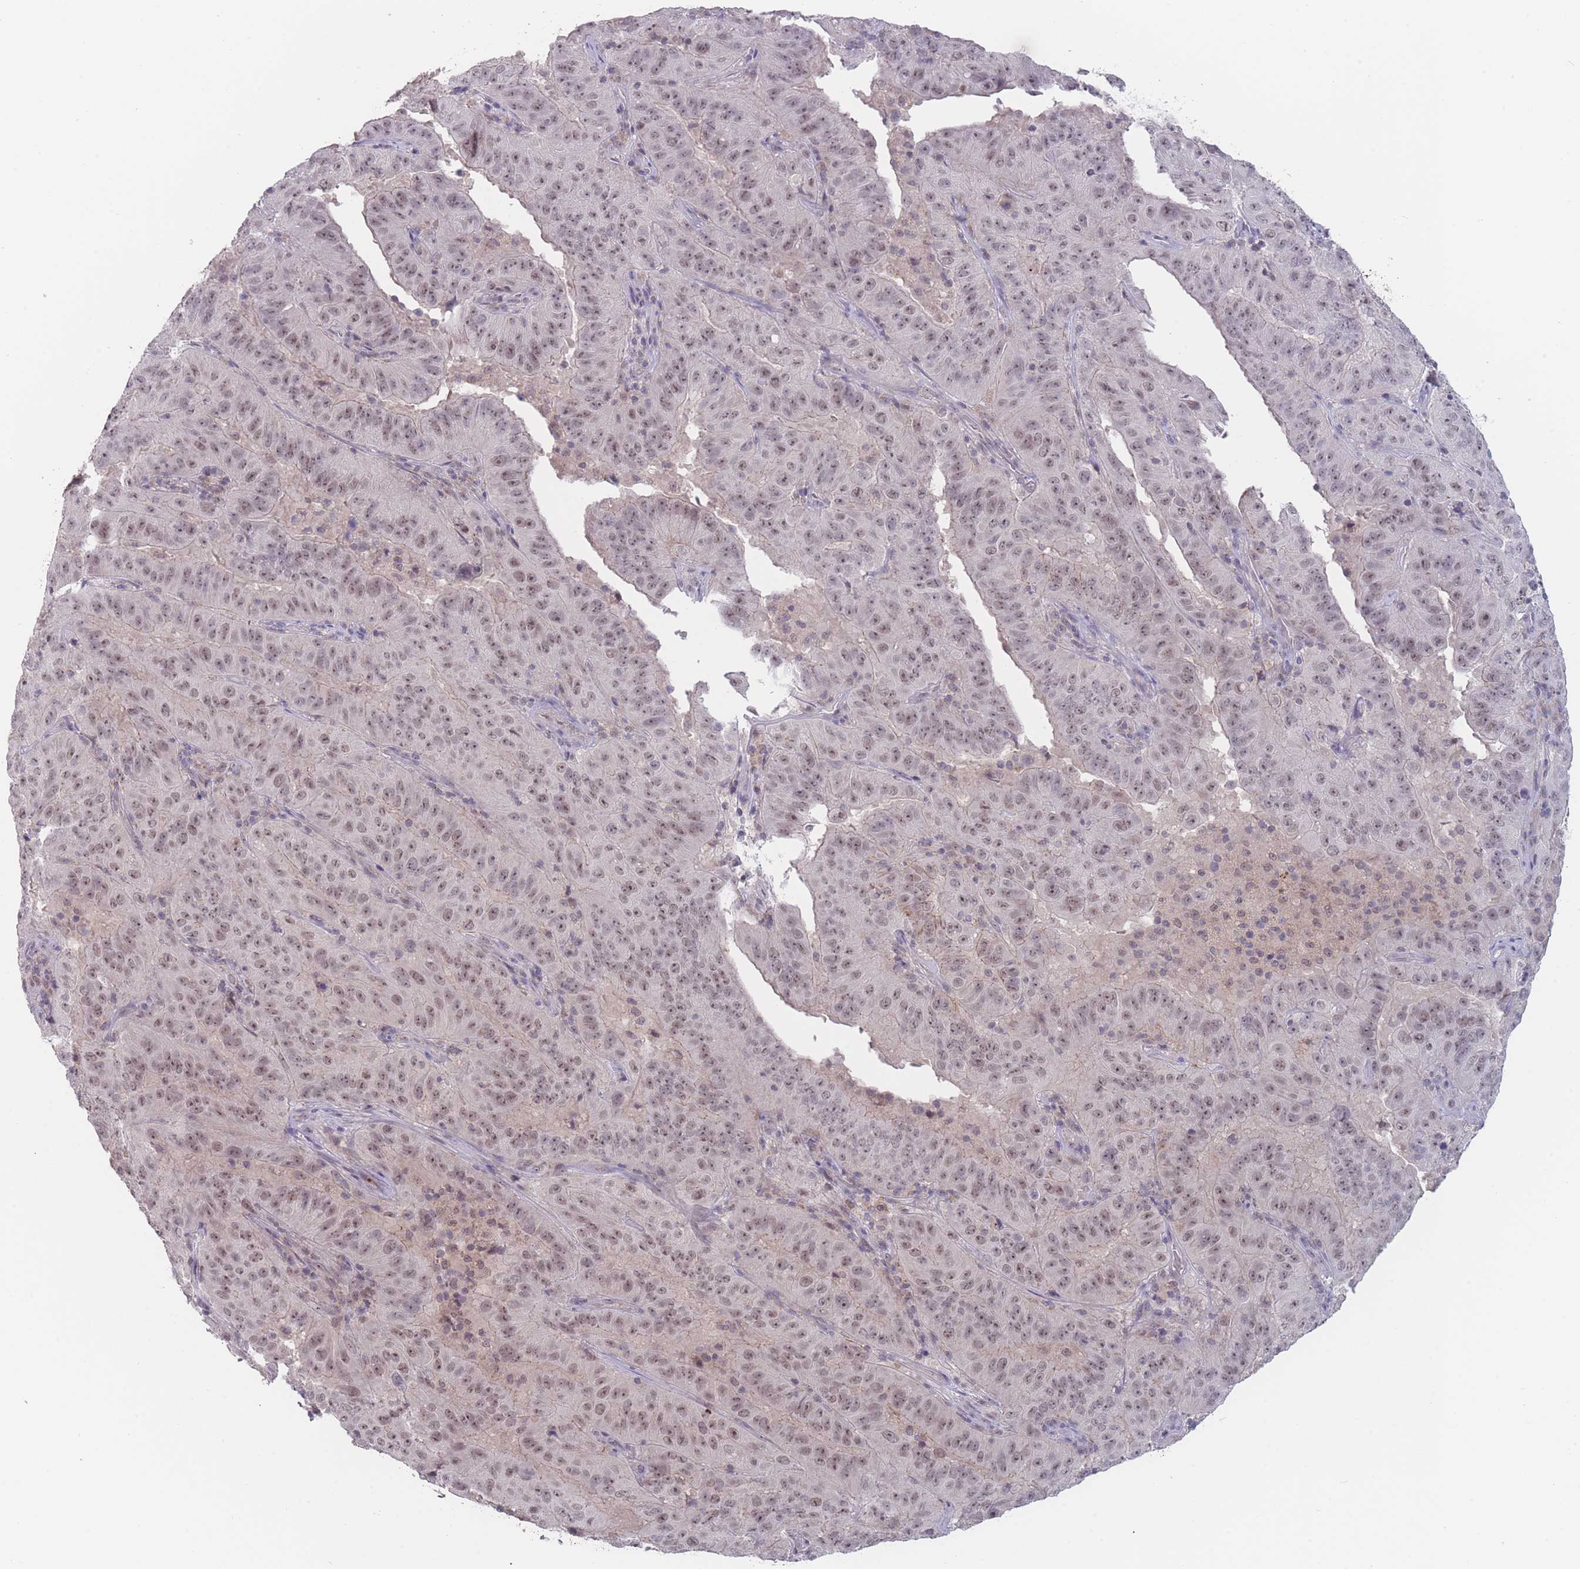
{"staining": {"intensity": "weak", "quantity": ">75%", "location": "nuclear"}, "tissue": "pancreatic cancer", "cell_type": "Tumor cells", "image_type": "cancer", "snomed": [{"axis": "morphology", "description": "Adenocarcinoma, NOS"}, {"axis": "topography", "description": "Pancreas"}], "caption": "Pancreatic cancer (adenocarcinoma) stained with a protein marker shows weak staining in tumor cells.", "gene": "TMEM232", "patient": {"sex": "male", "age": 63}}